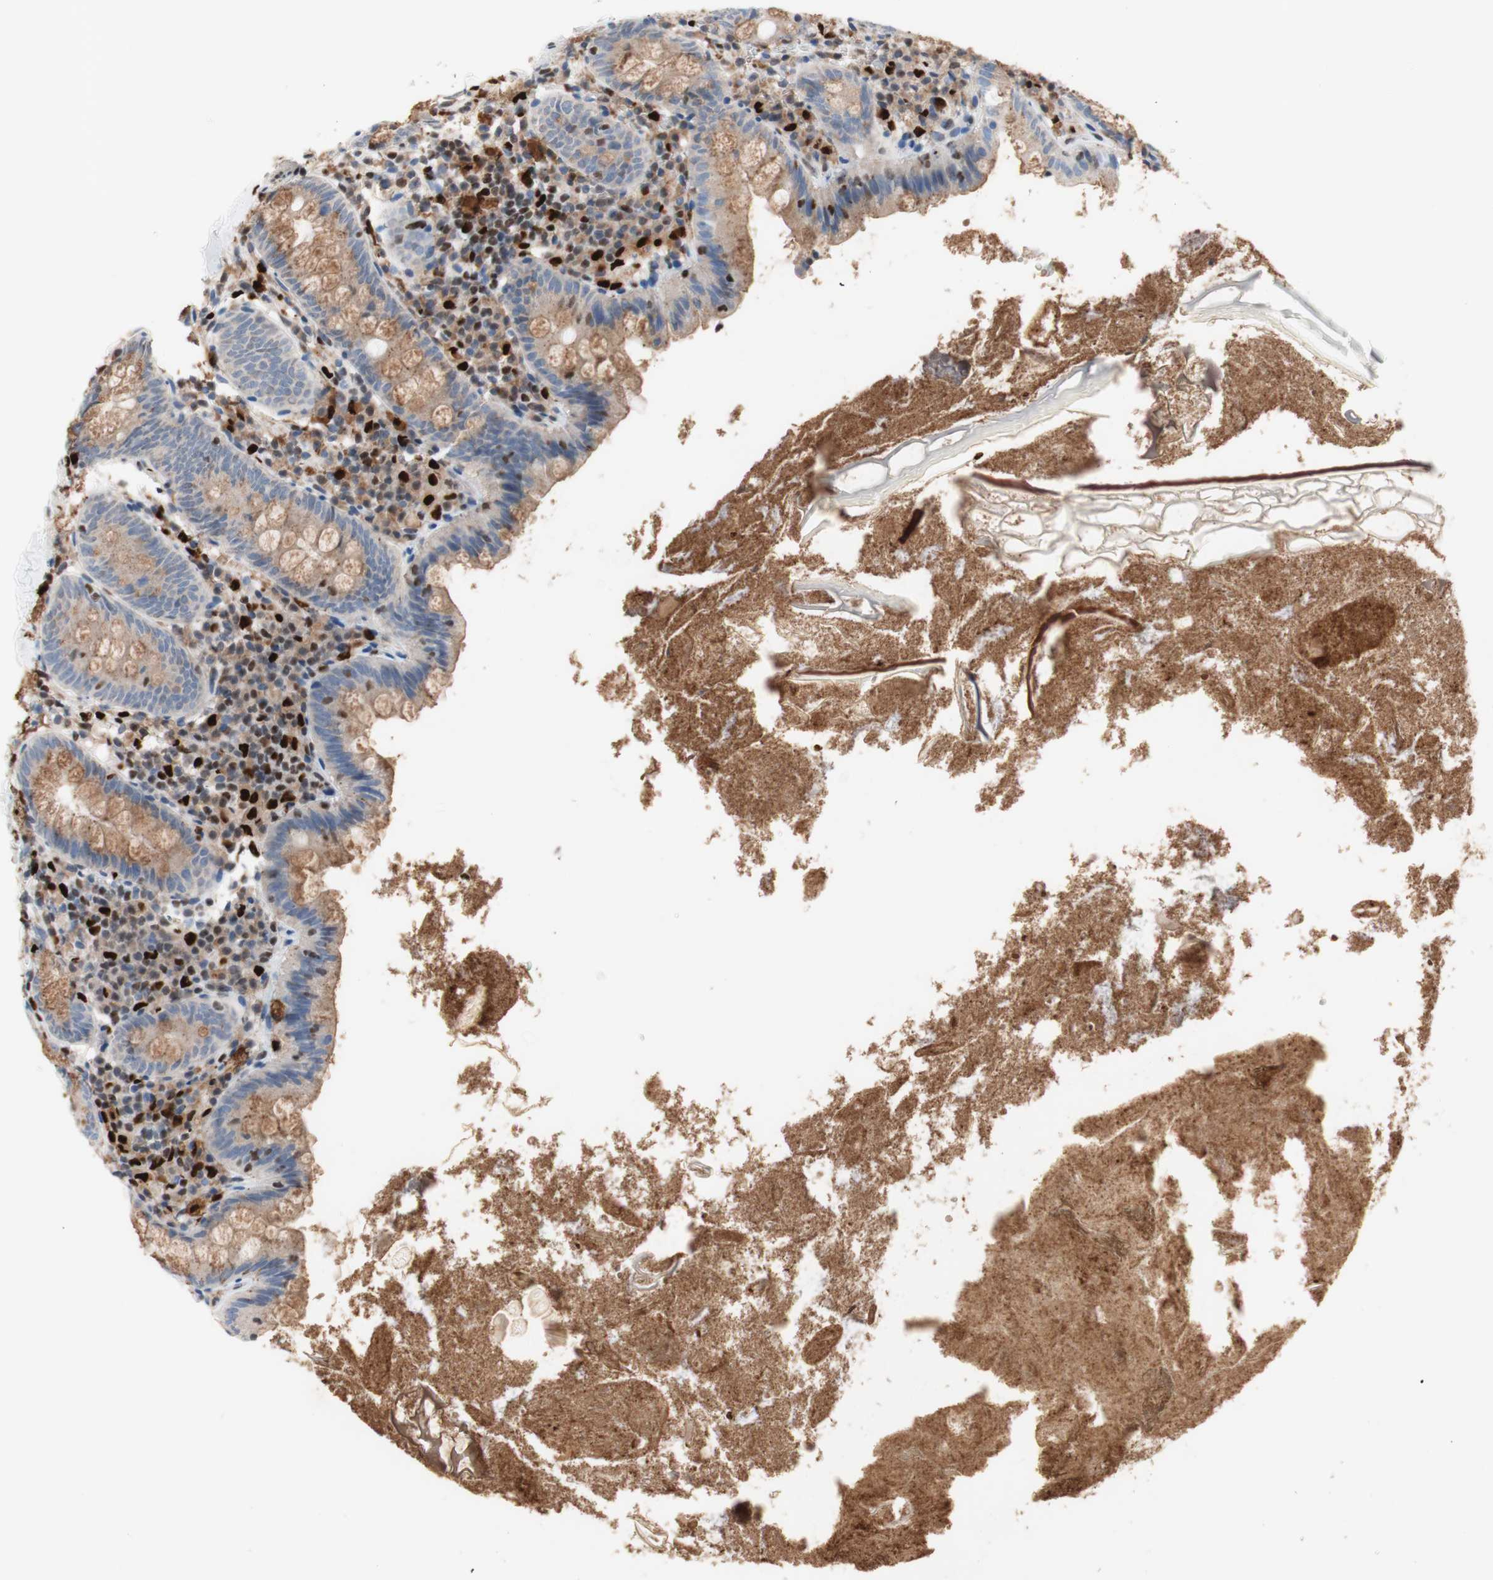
{"staining": {"intensity": "moderate", "quantity": ">75%", "location": "cytoplasmic/membranous"}, "tissue": "appendix", "cell_type": "Glandular cells", "image_type": "normal", "snomed": [{"axis": "morphology", "description": "Normal tissue, NOS"}, {"axis": "topography", "description": "Appendix"}], "caption": "Protein expression analysis of benign appendix exhibits moderate cytoplasmic/membranous staining in about >75% of glandular cells.", "gene": "EED", "patient": {"sex": "male", "age": 52}}